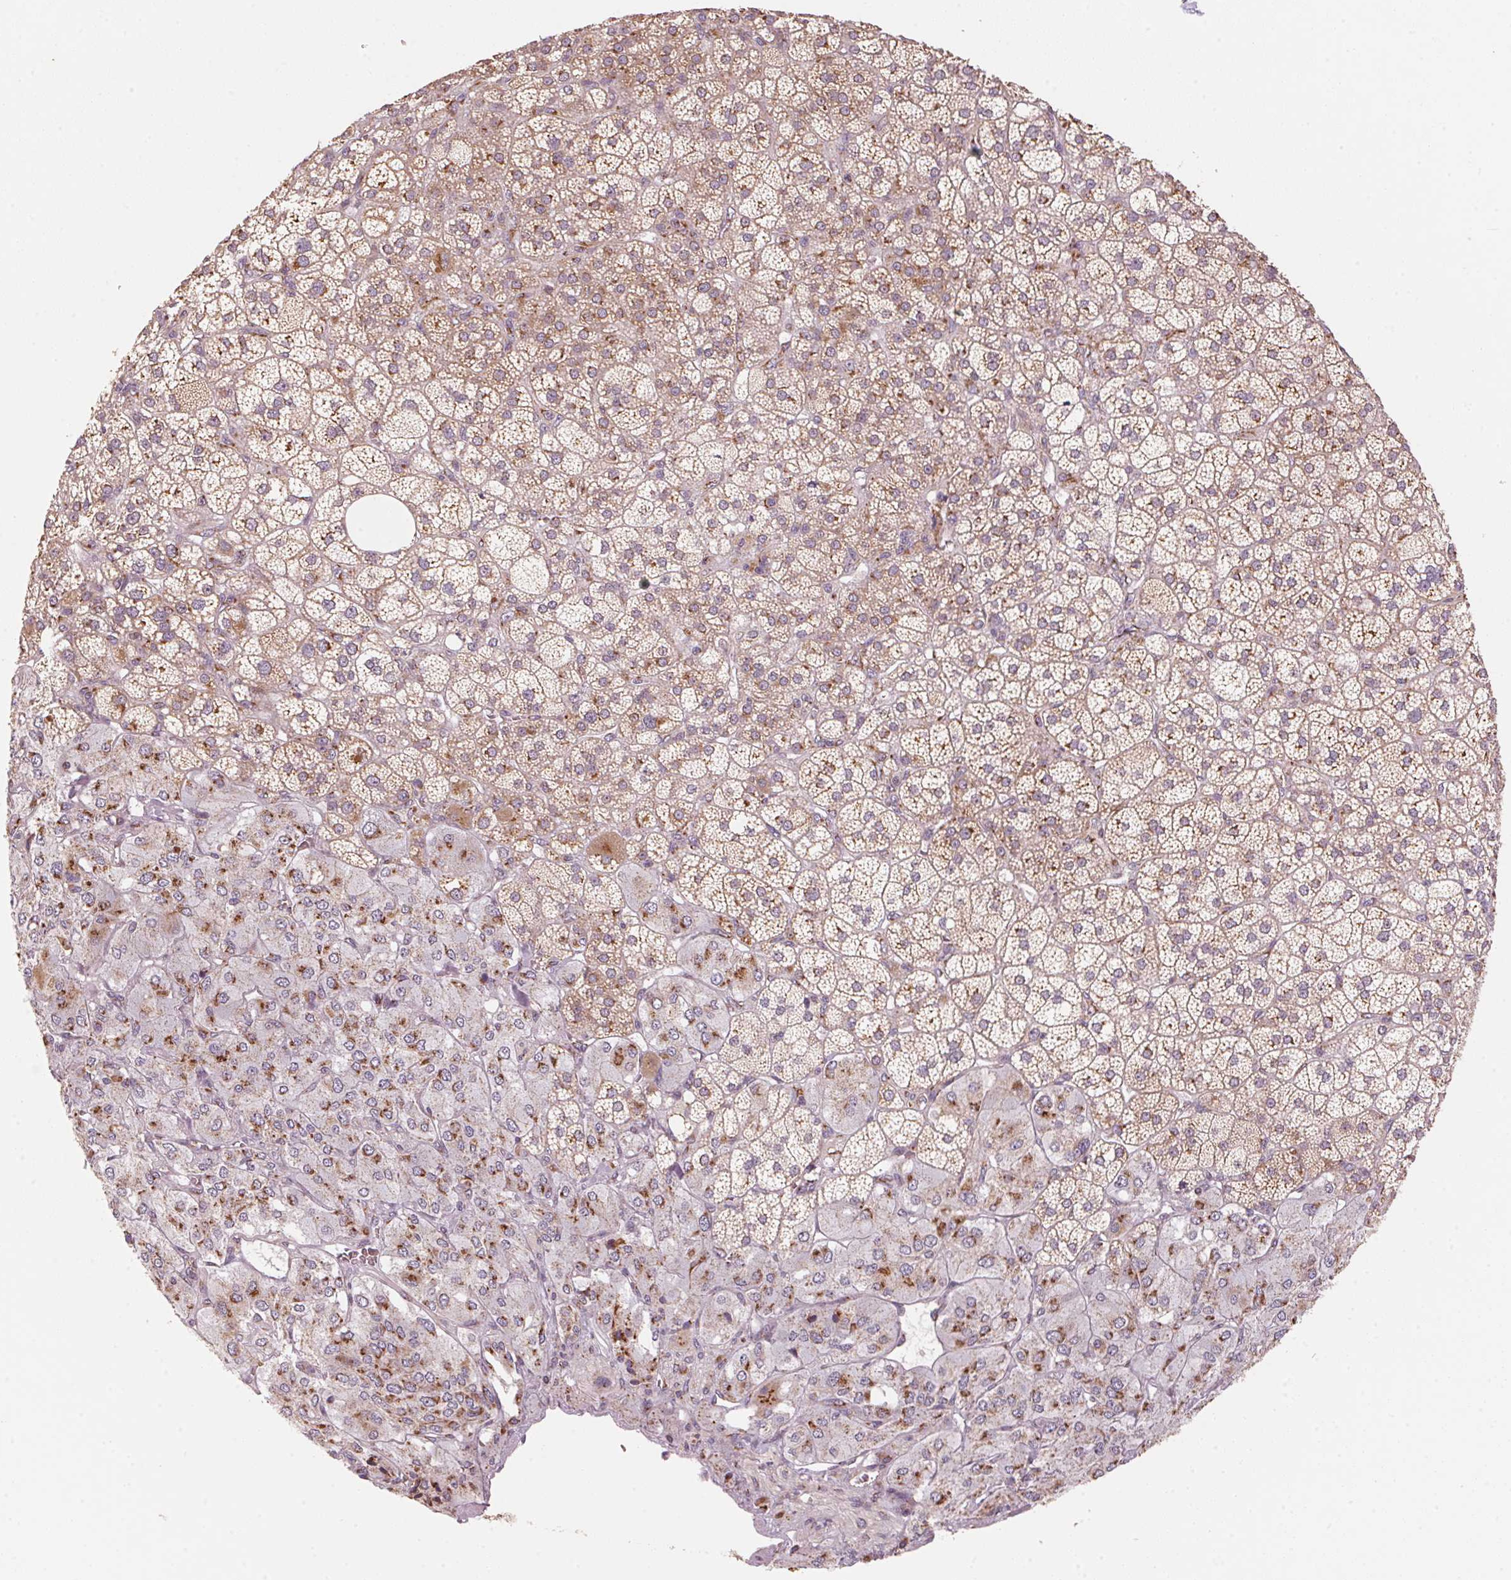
{"staining": {"intensity": "moderate", "quantity": ">75%", "location": "cytoplasmic/membranous"}, "tissue": "adrenal gland", "cell_type": "Glandular cells", "image_type": "normal", "snomed": [{"axis": "morphology", "description": "Normal tissue, NOS"}, {"axis": "topography", "description": "Adrenal gland"}], "caption": "High-power microscopy captured an immunohistochemistry (IHC) micrograph of unremarkable adrenal gland, revealing moderate cytoplasmic/membranous expression in approximately >75% of glandular cells.", "gene": "TOMM70", "patient": {"sex": "female", "age": 60}}